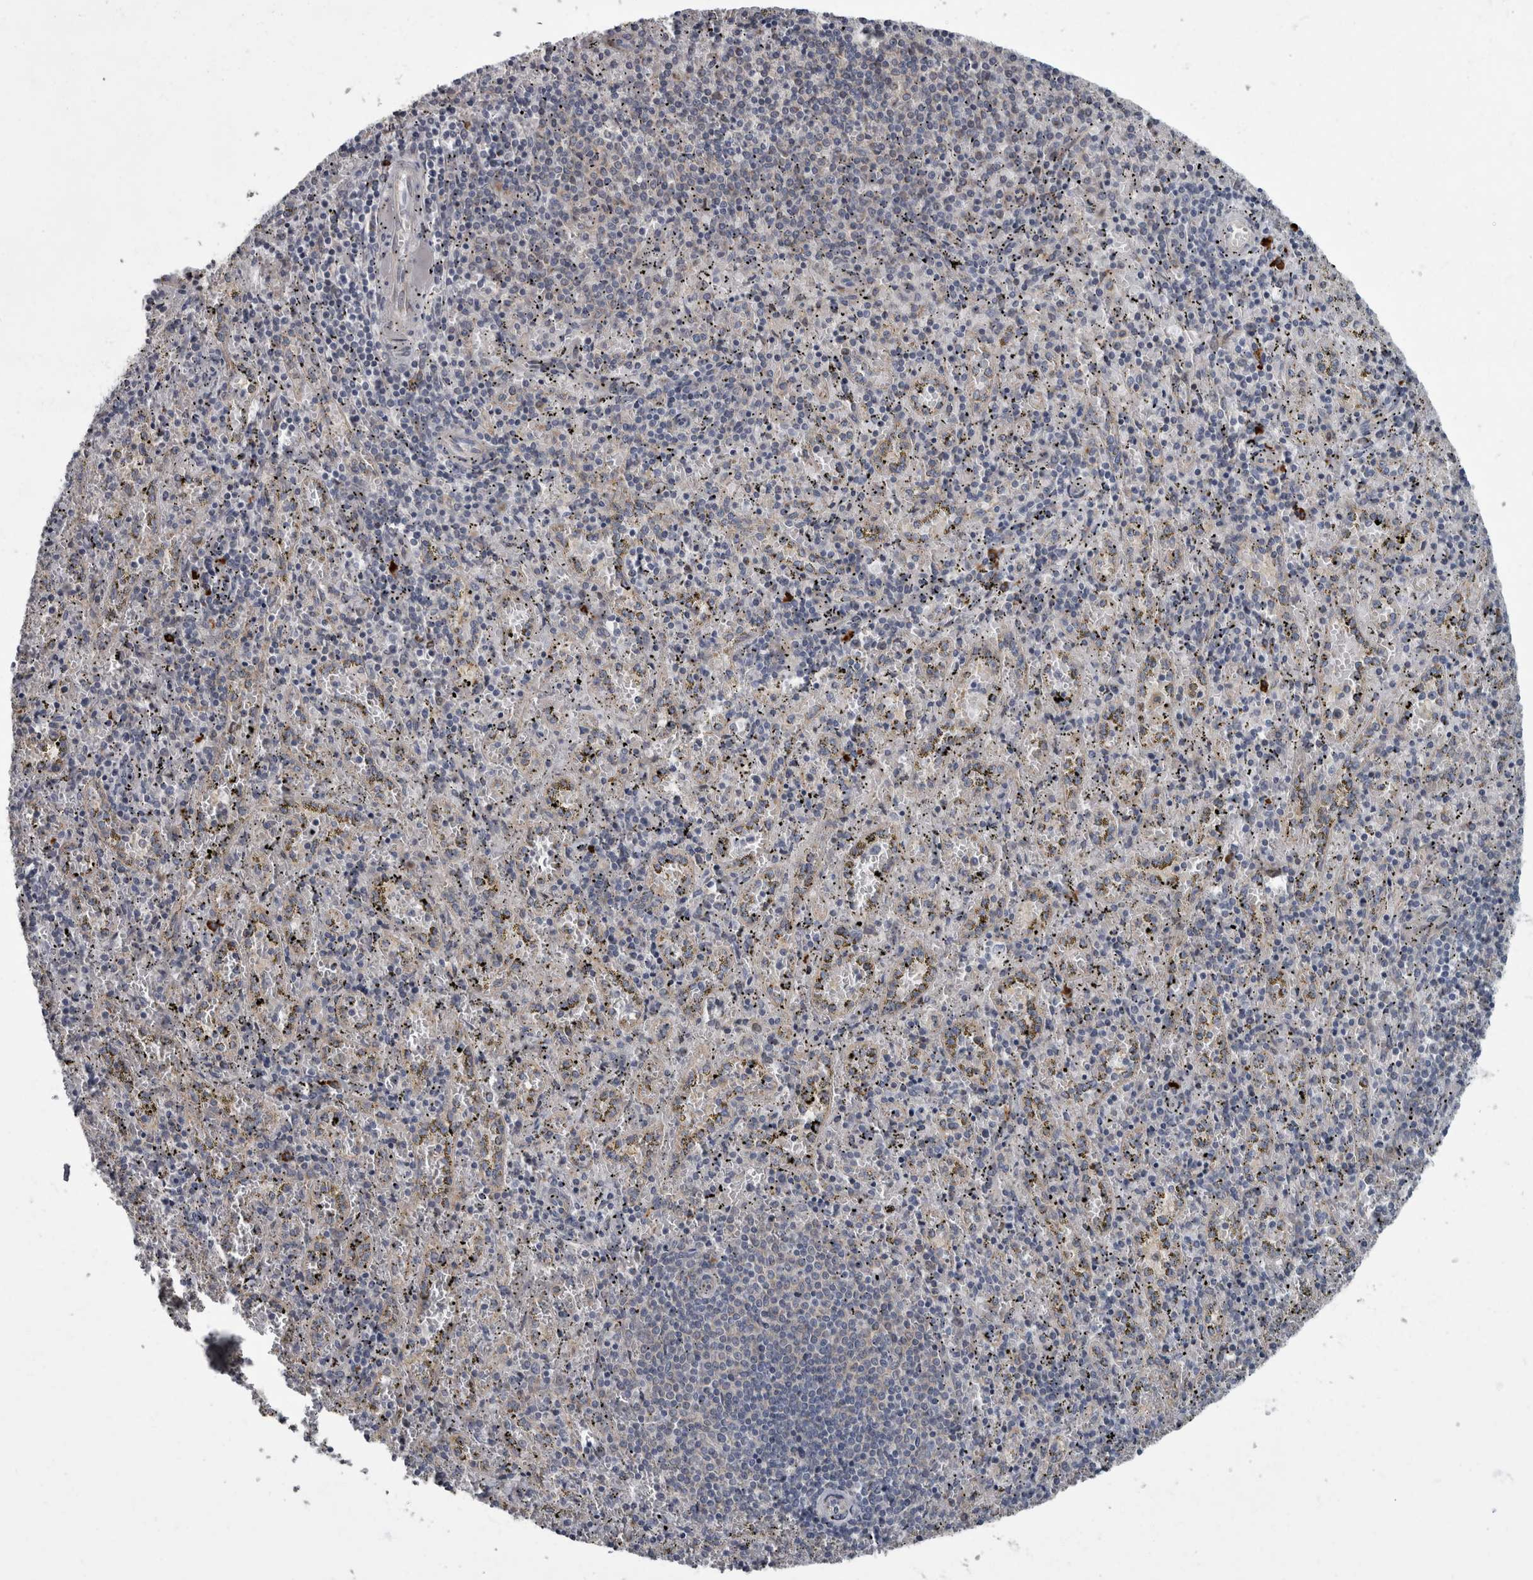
{"staining": {"intensity": "negative", "quantity": "none", "location": "none"}, "tissue": "spleen", "cell_type": "Cells in red pulp", "image_type": "normal", "snomed": [{"axis": "morphology", "description": "Normal tissue, NOS"}, {"axis": "topography", "description": "Spleen"}], "caption": "IHC of unremarkable human spleen shows no positivity in cells in red pulp.", "gene": "CDC42BPG", "patient": {"sex": "male", "age": 11}}